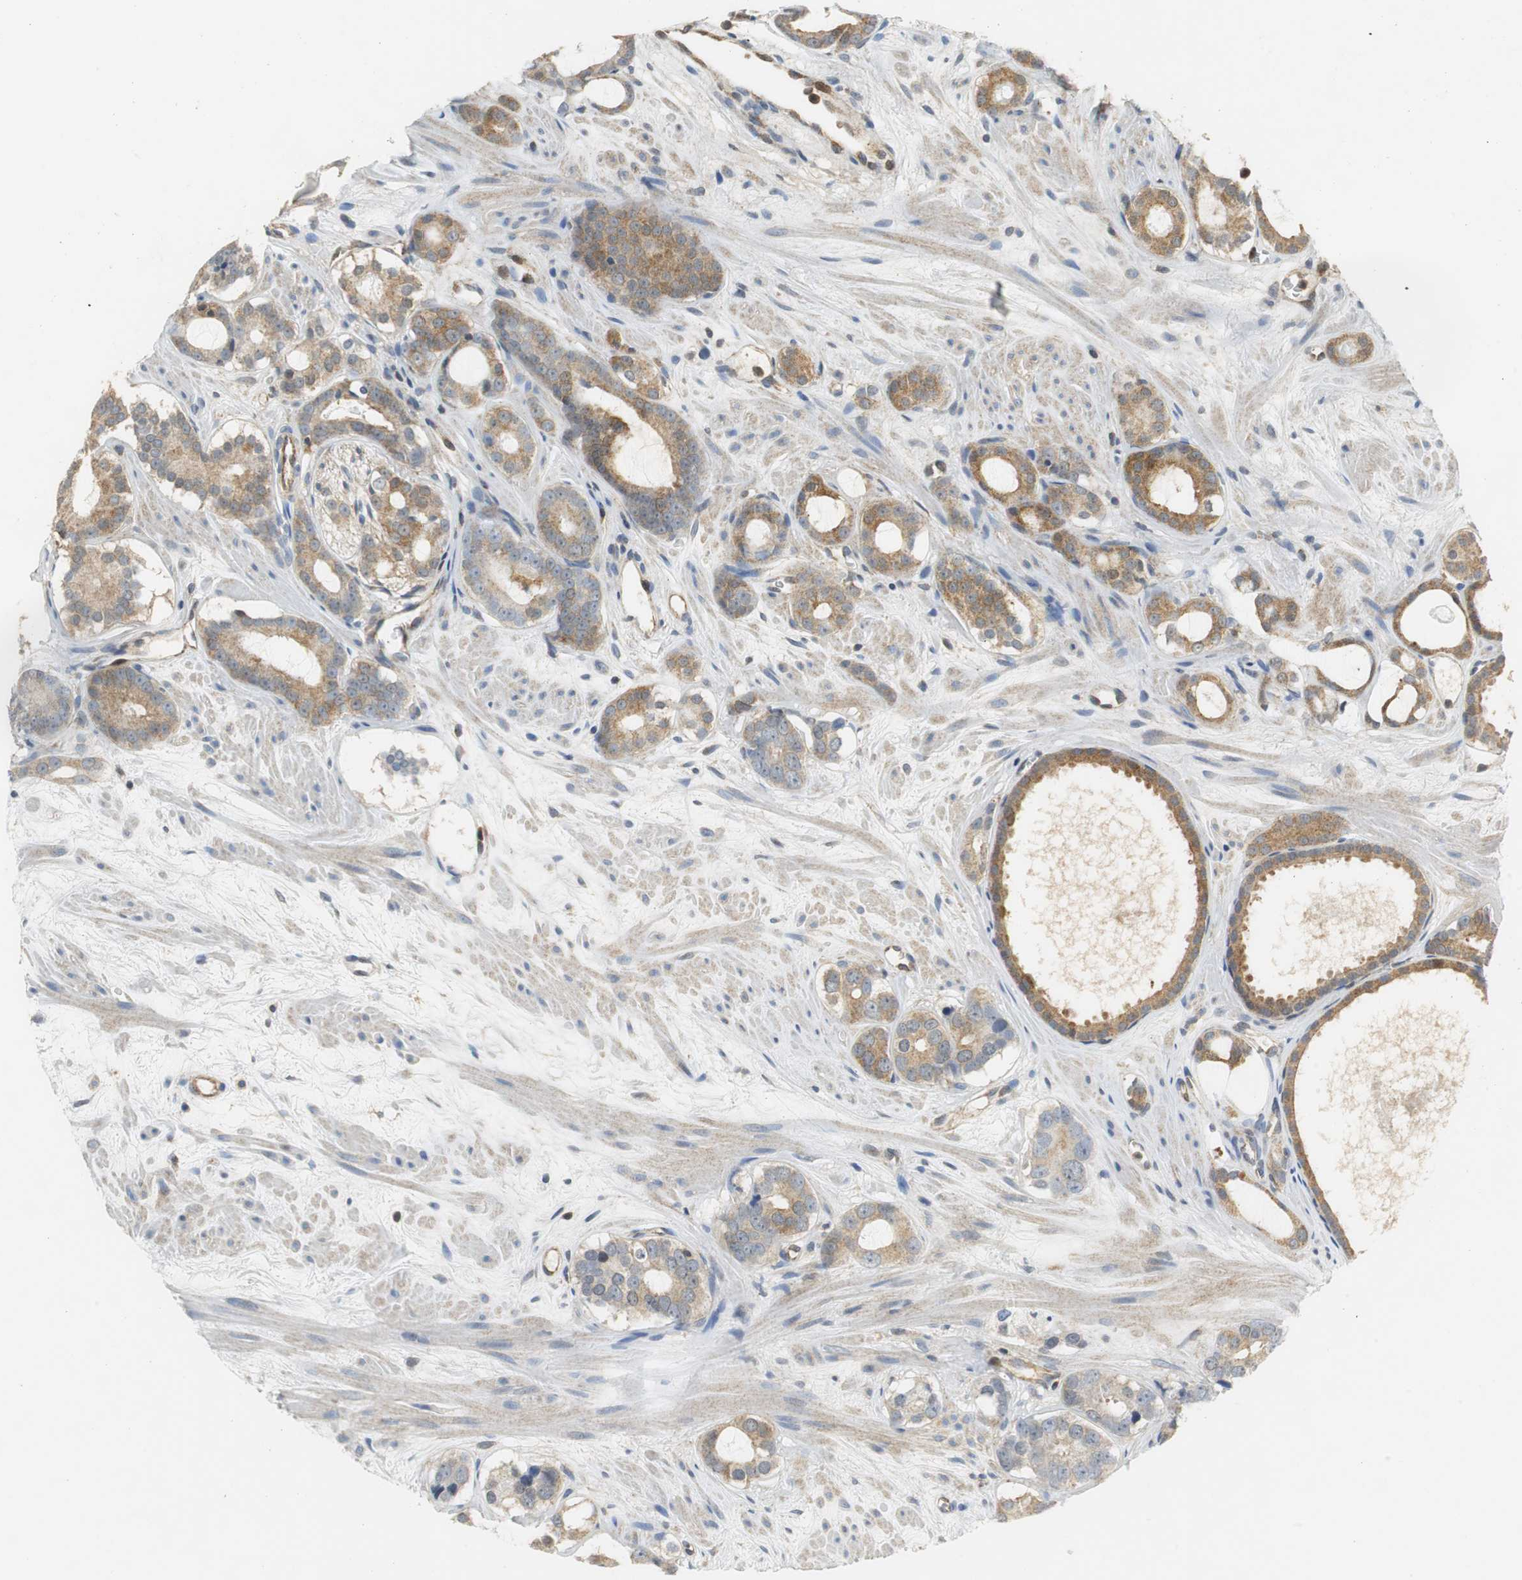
{"staining": {"intensity": "moderate", "quantity": ">75%", "location": "cytoplasmic/membranous"}, "tissue": "prostate cancer", "cell_type": "Tumor cells", "image_type": "cancer", "snomed": [{"axis": "morphology", "description": "Adenocarcinoma, Low grade"}, {"axis": "topography", "description": "Prostate"}], "caption": "This image demonstrates prostate cancer stained with immunohistochemistry to label a protein in brown. The cytoplasmic/membranous of tumor cells show moderate positivity for the protein. Nuclei are counter-stained blue.", "gene": "GSDMD", "patient": {"sex": "male", "age": 57}}